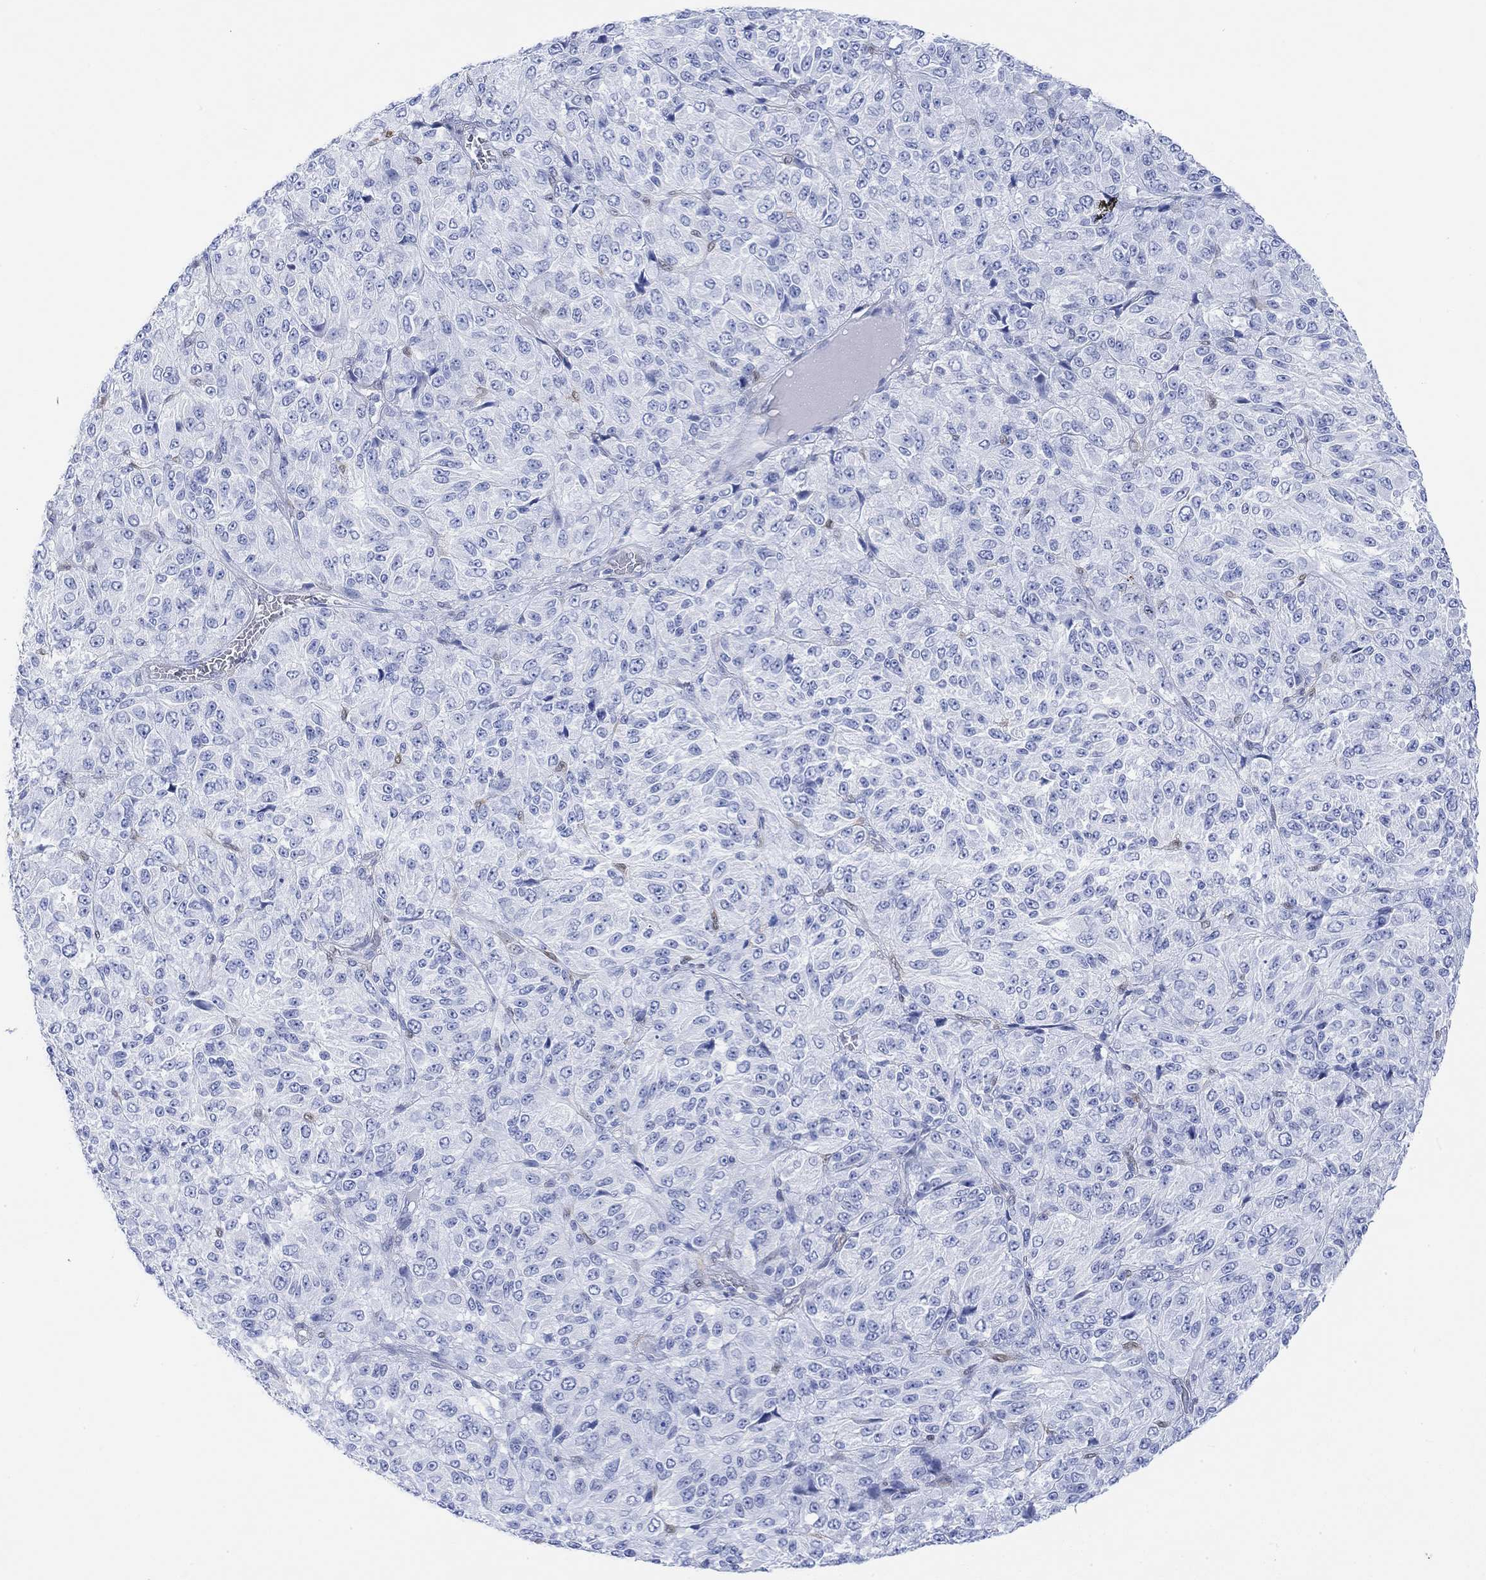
{"staining": {"intensity": "negative", "quantity": "none", "location": "none"}, "tissue": "melanoma", "cell_type": "Tumor cells", "image_type": "cancer", "snomed": [{"axis": "morphology", "description": "Malignant melanoma, Metastatic site"}, {"axis": "topography", "description": "Brain"}], "caption": "Immunohistochemical staining of malignant melanoma (metastatic site) reveals no significant expression in tumor cells.", "gene": "TPPP3", "patient": {"sex": "female", "age": 56}}